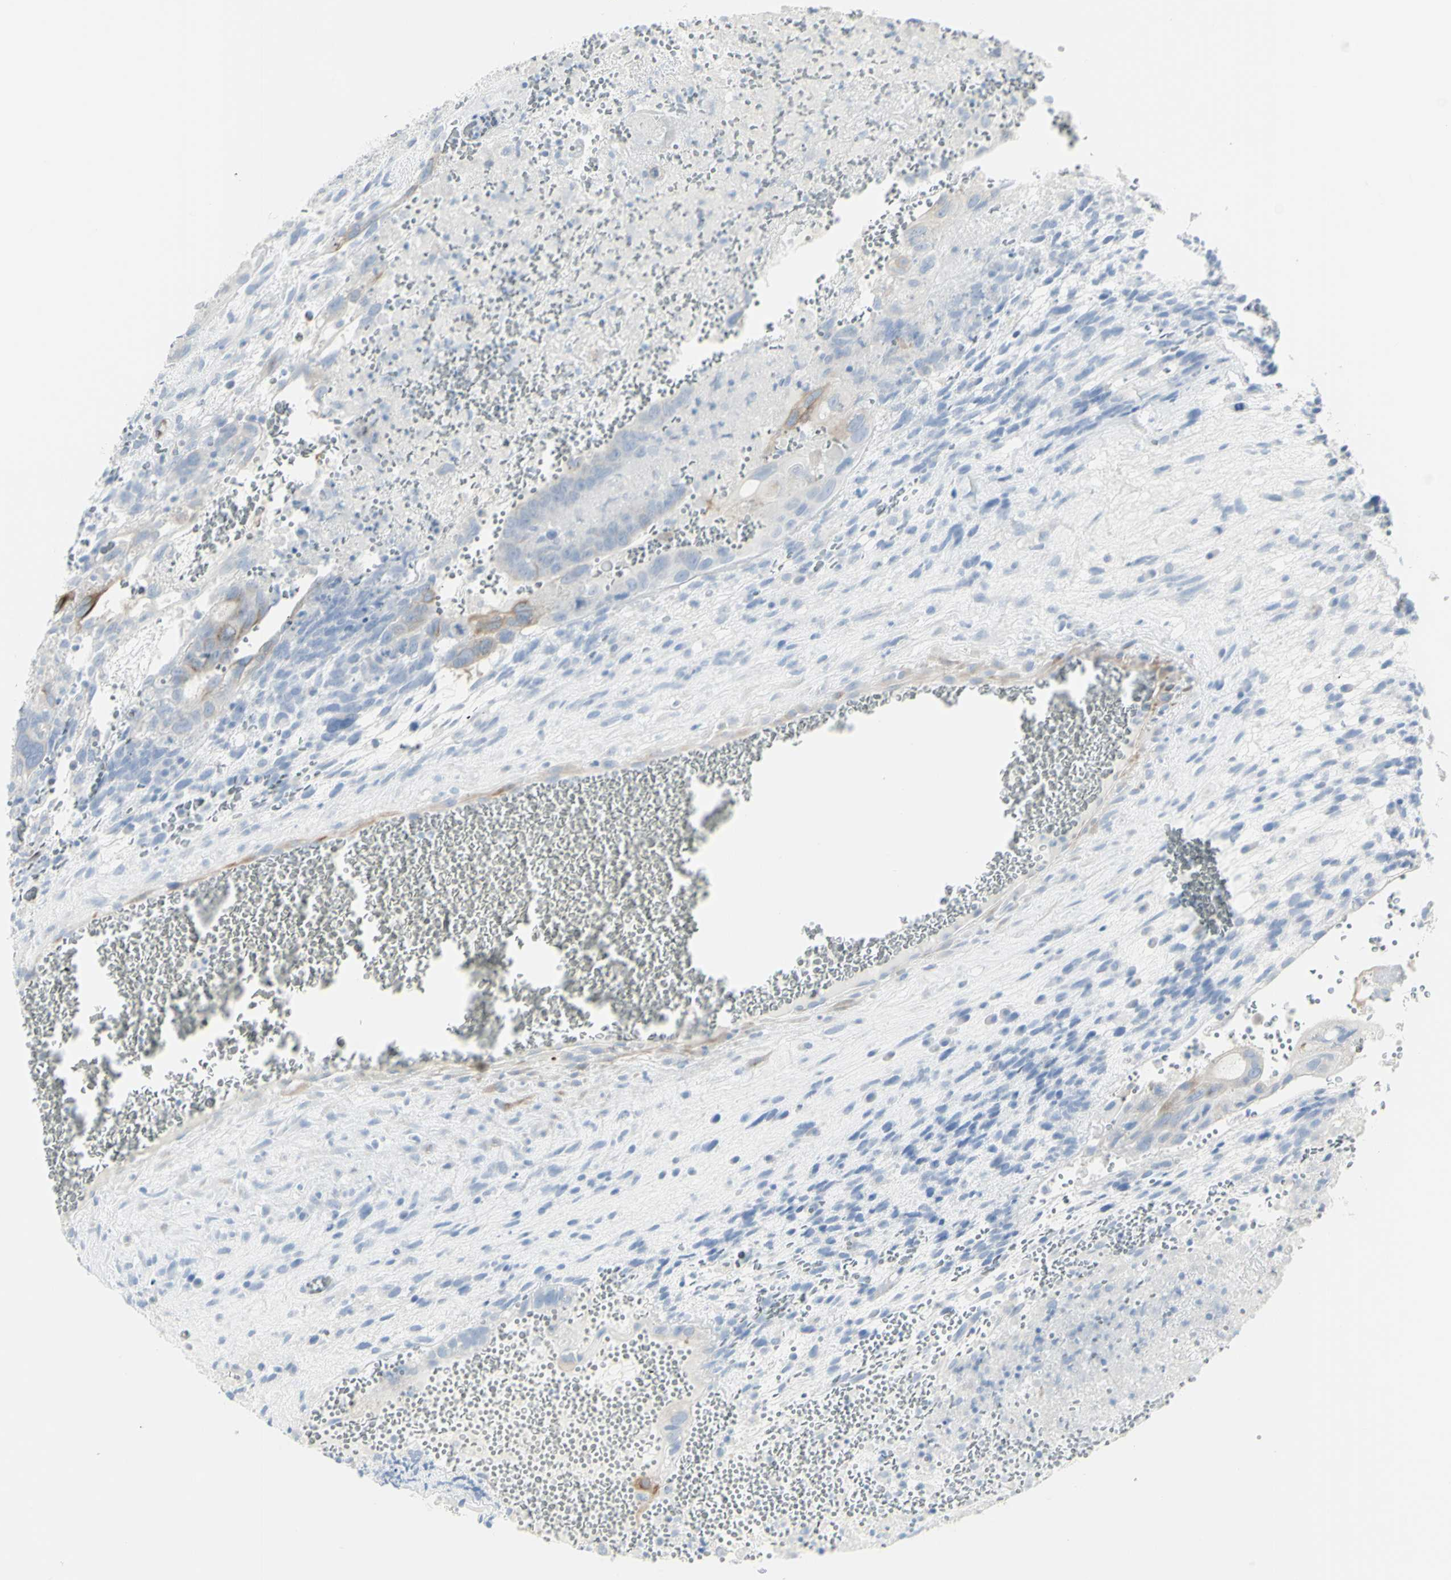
{"staining": {"intensity": "weak", "quantity": "25%-75%", "location": "cytoplasmic/membranous"}, "tissue": "testis cancer", "cell_type": "Tumor cells", "image_type": "cancer", "snomed": [{"axis": "morphology", "description": "Seminoma, NOS"}, {"axis": "morphology", "description": "Carcinoma, Embryonal, NOS"}, {"axis": "topography", "description": "Testis"}], "caption": "High-power microscopy captured an IHC image of testis cancer (seminoma), revealing weak cytoplasmic/membranous staining in about 25%-75% of tumor cells.", "gene": "ENSG00000198211", "patient": {"sex": "male", "age": 52}}